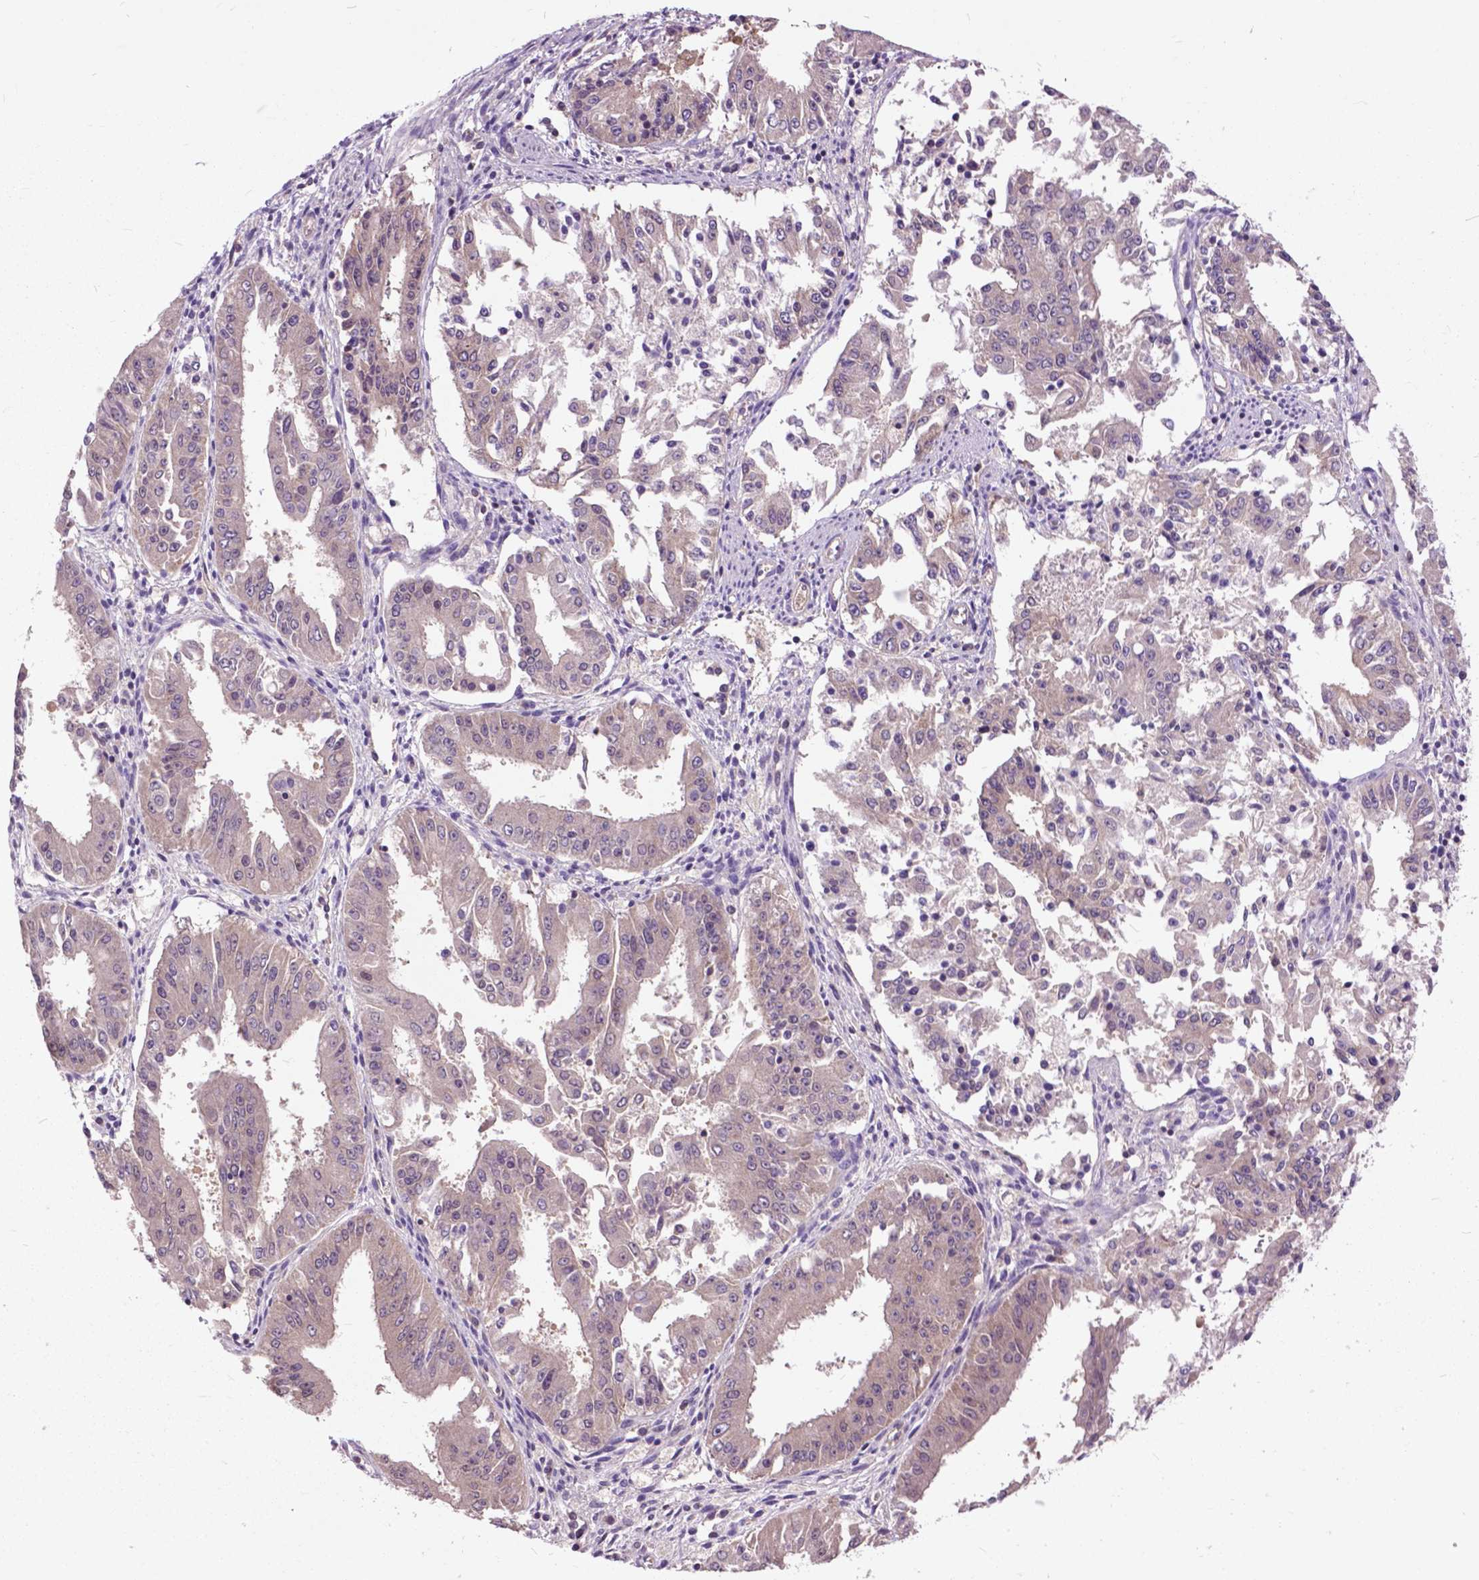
{"staining": {"intensity": "weak", "quantity": ">75%", "location": "cytoplasmic/membranous"}, "tissue": "ovarian cancer", "cell_type": "Tumor cells", "image_type": "cancer", "snomed": [{"axis": "morphology", "description": "Carcinoma, endometroid"}, {"axis": "topography", "description": "Ovary"}], "caption": "The histopathology image exhibits immunohistochemical staining of endometroid carcinoma (ovarian). There is weak cytoplasmic/membranous expression is present in about >75% of tumor cells.", "gene": "ARAF", "patient": {"sex": "female", "age": 42}}